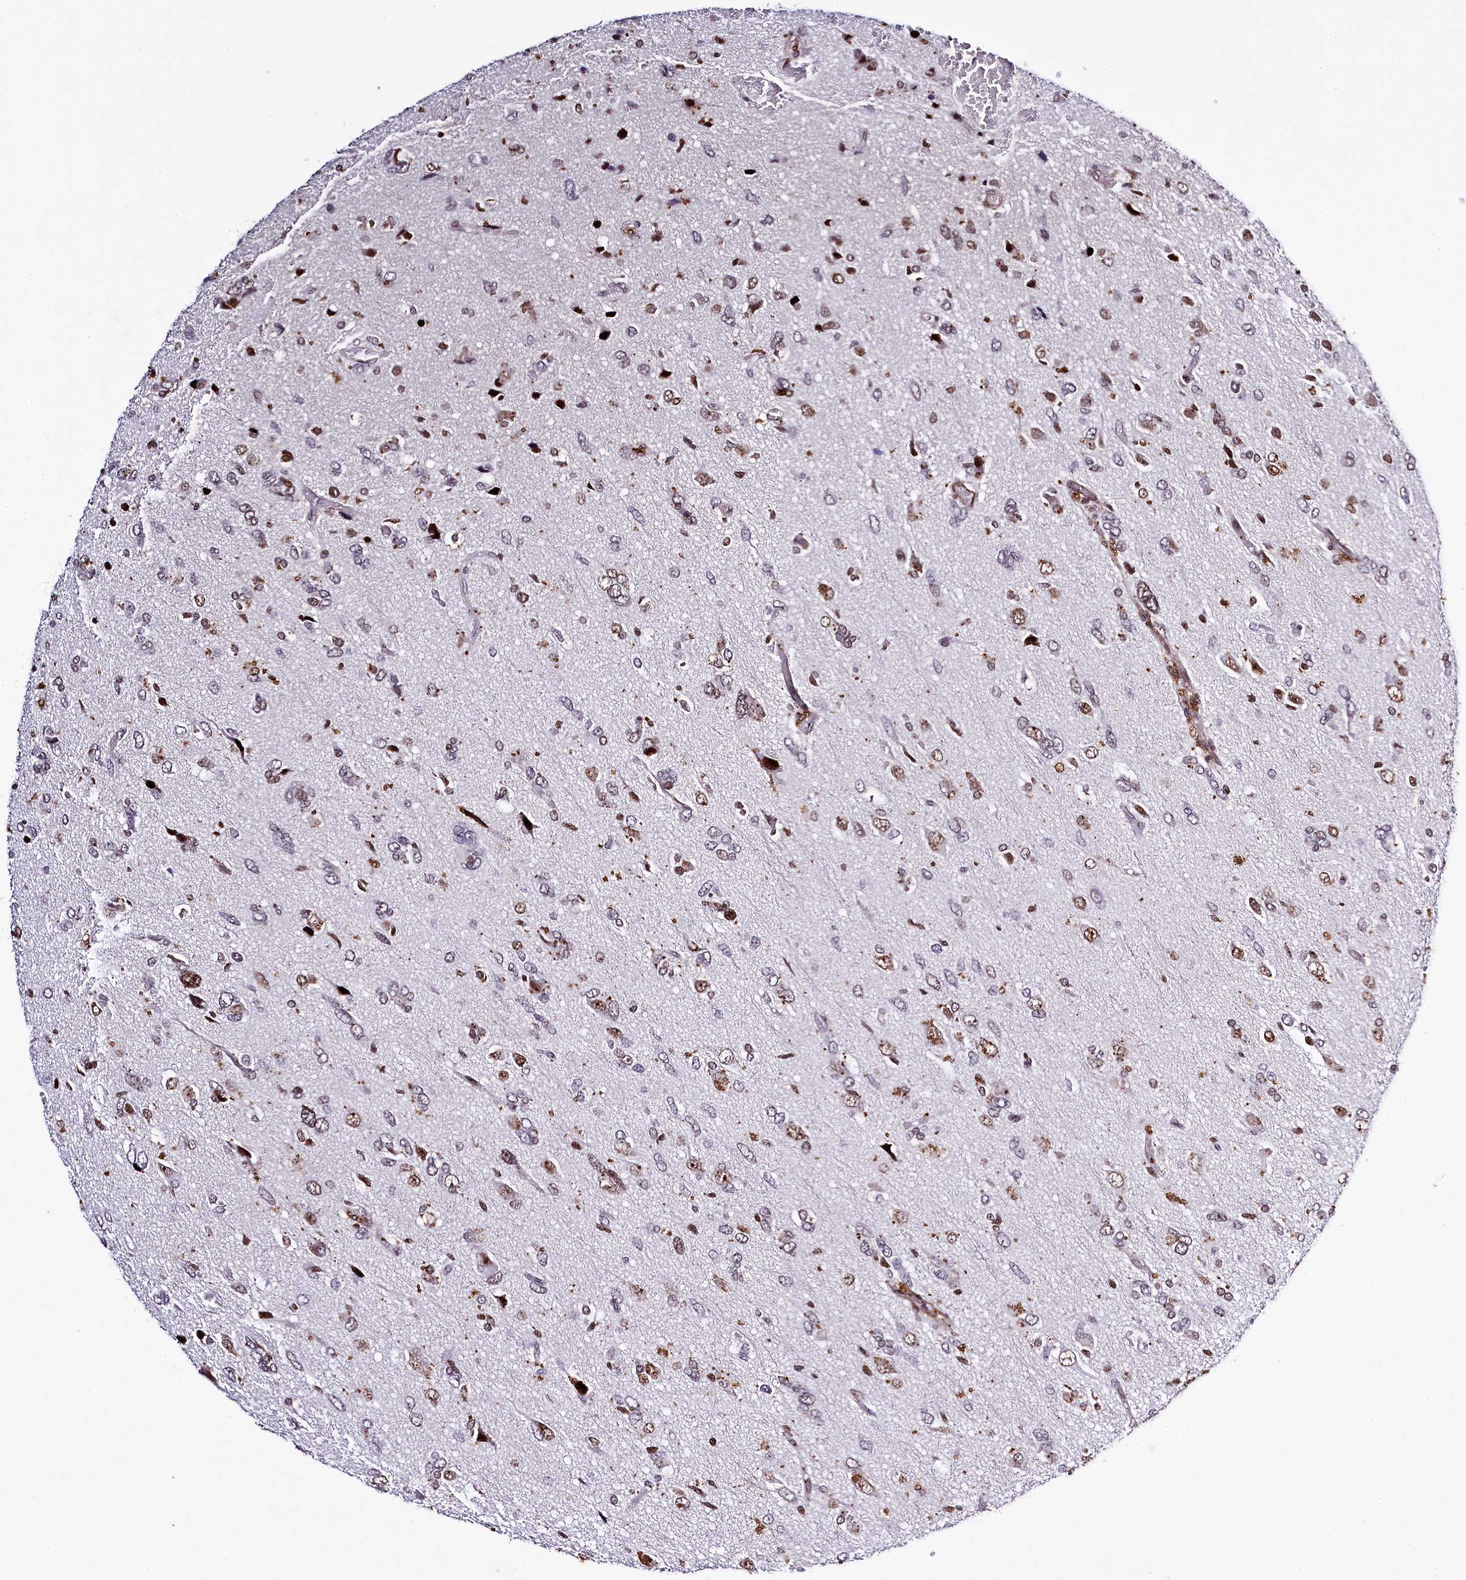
{"staining": {"intensity": "moderate", "quantity": "25%-75%", "location": "nuclear"}, "tissue": "glioma", "cell_type": "Tumor cells", "image_type": "cancer", "snomed": [{"axis": "morphology", "description": "Glioma, malignant, High grade"}, {"axis": "topography", "description": "Brain"}], "caption": "Protein expression analysis of human glioma reveals moderate nuclear expression in approximately 25%-75% of tumor cells.", "gene": "SAMD10", "patient": {"sex": "female", "age": 59}}